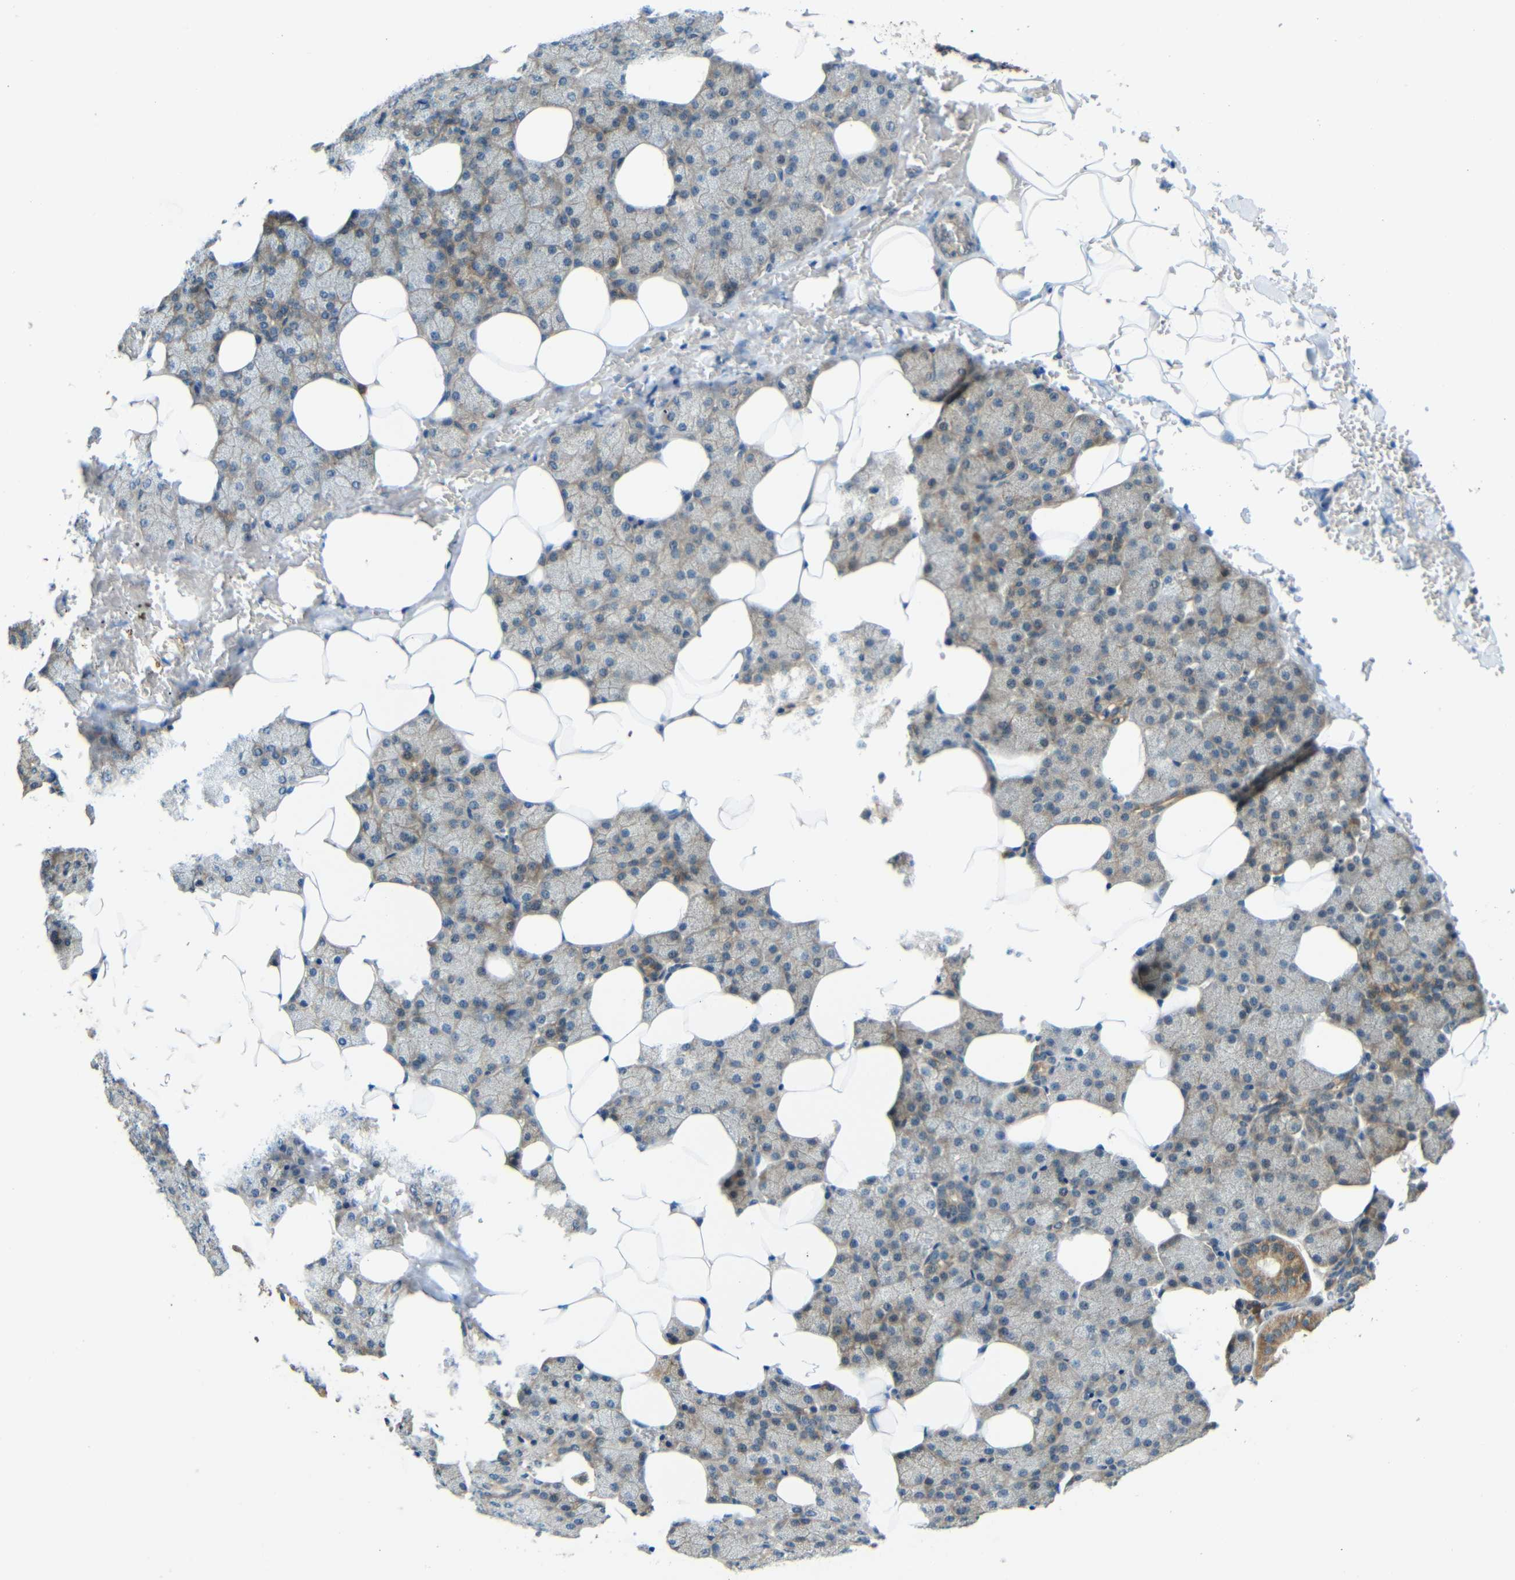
{"staining": {"intensity": "moderate", "quantity": "25%-75%", "location": "cytoplasmic/membranous"}, "tissue": "salivary gland", "cell_type": "Glandular cells", "image_type": "normal", "snomed": [{"axis": "morphology", "description": "Normal tissue, NOS"}, {"axis": "topography", "description": "Lymph node"}, {"axis": "topography", "description": "Salivary gland"}], "caption": "Salivary gland stained with immunohistochemistry reveals moderate cytoplasmic/membranous positivity in approximately 25%-75% of glandular cells.", "gene": "FNDC3A", "patient": {"sex": "male", "age": 8}}